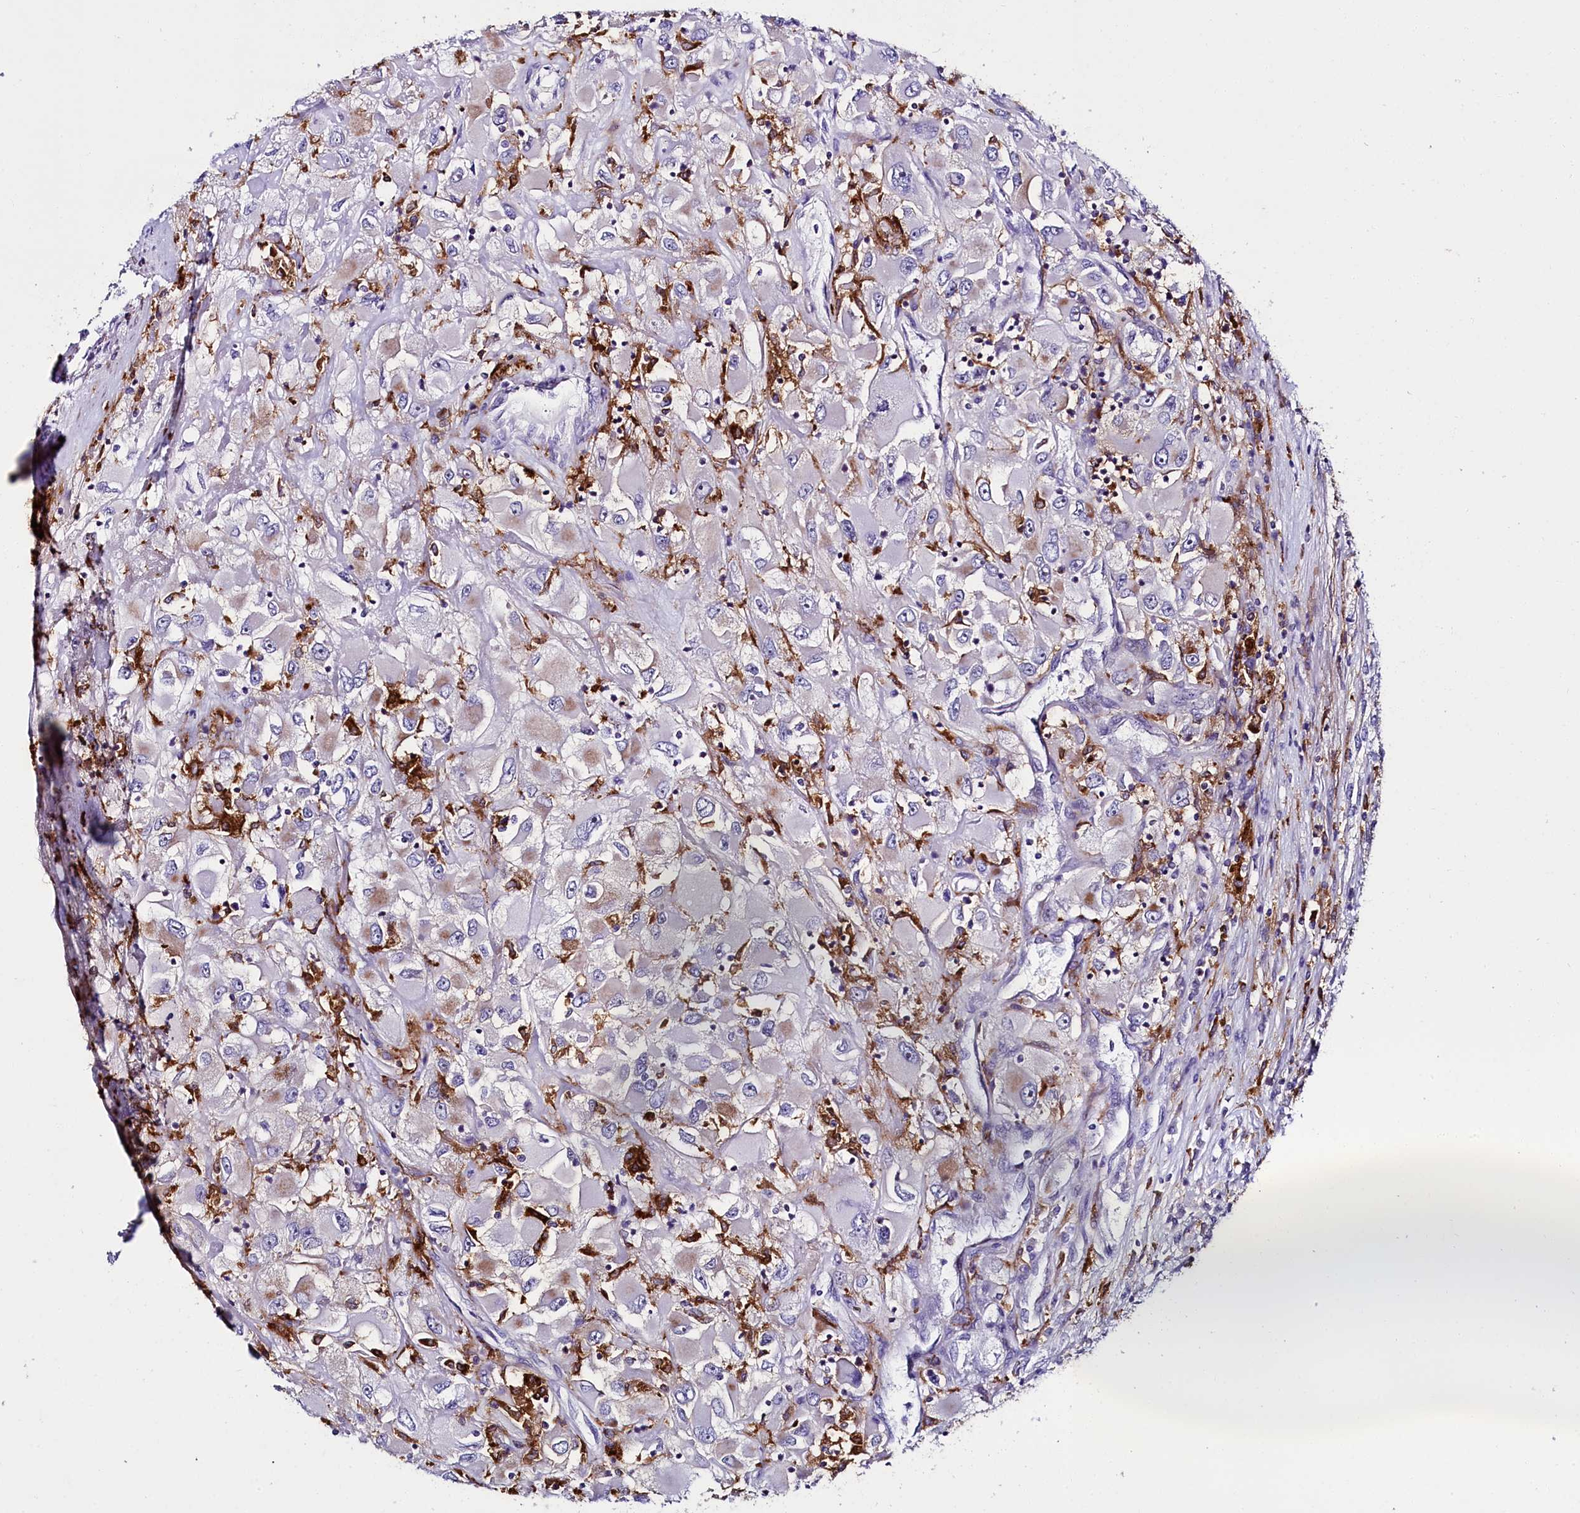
{"staining": {"intensity": "negative", "quantity": "none", "location": "none"}, "tissue": "renal cancer", "cell_type": "Tumor cells", "image_type": "cancer", "snomed": [{"axis": "morphology", "description": "Adenocarcinoma, NOS"}, {"axis": "topography", "description": "Kidney"}], "caption": "There is no significant expression in tumor cells of renal cancer.", "gene": "IL20RA", "patient": {"sex": "female", "age": 52}}